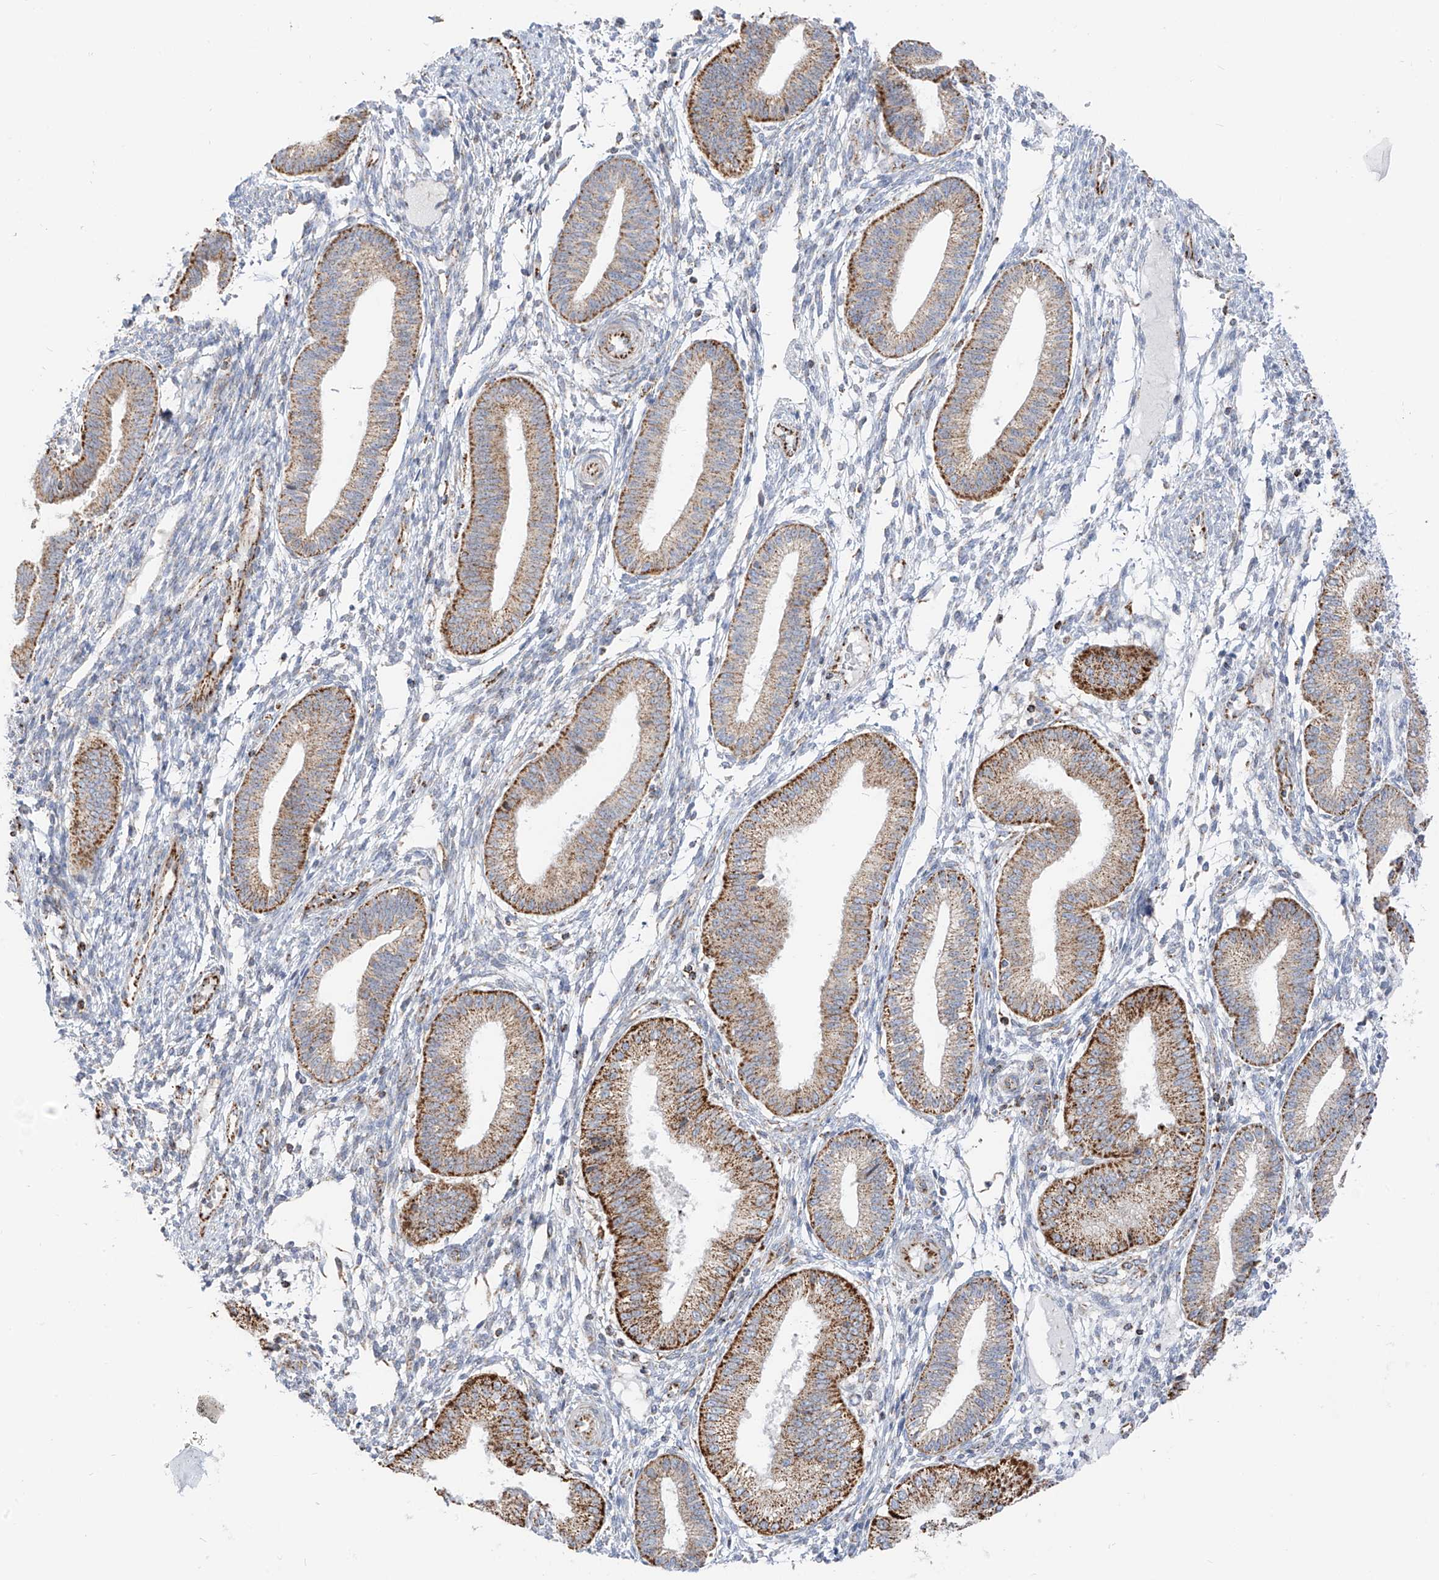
{"staining": {"intensity": "negative", "quantity": "none", "location": "none"}, "tissue": "endometrium", "cell_type": "Cells in endometrial stroma", "image_type": "normal", "snomed": [{"axis": "morphology", "description": "Normal tissue, NOS"}, {"axis": "topography", "description": "Endometrium"}], "caption": "DAB immunohistochemical staining of benign endometrium exhibits no significant staining in cells in endometrial stroma. (Stains: DAB (3,3'-diaminobenzidine) IHC with hematoxylin counter stain, Microscopy: brightfield microscopy at high magnification).", "gene": "ETHE1", "patient": {"sex": "female", "age": 39}}